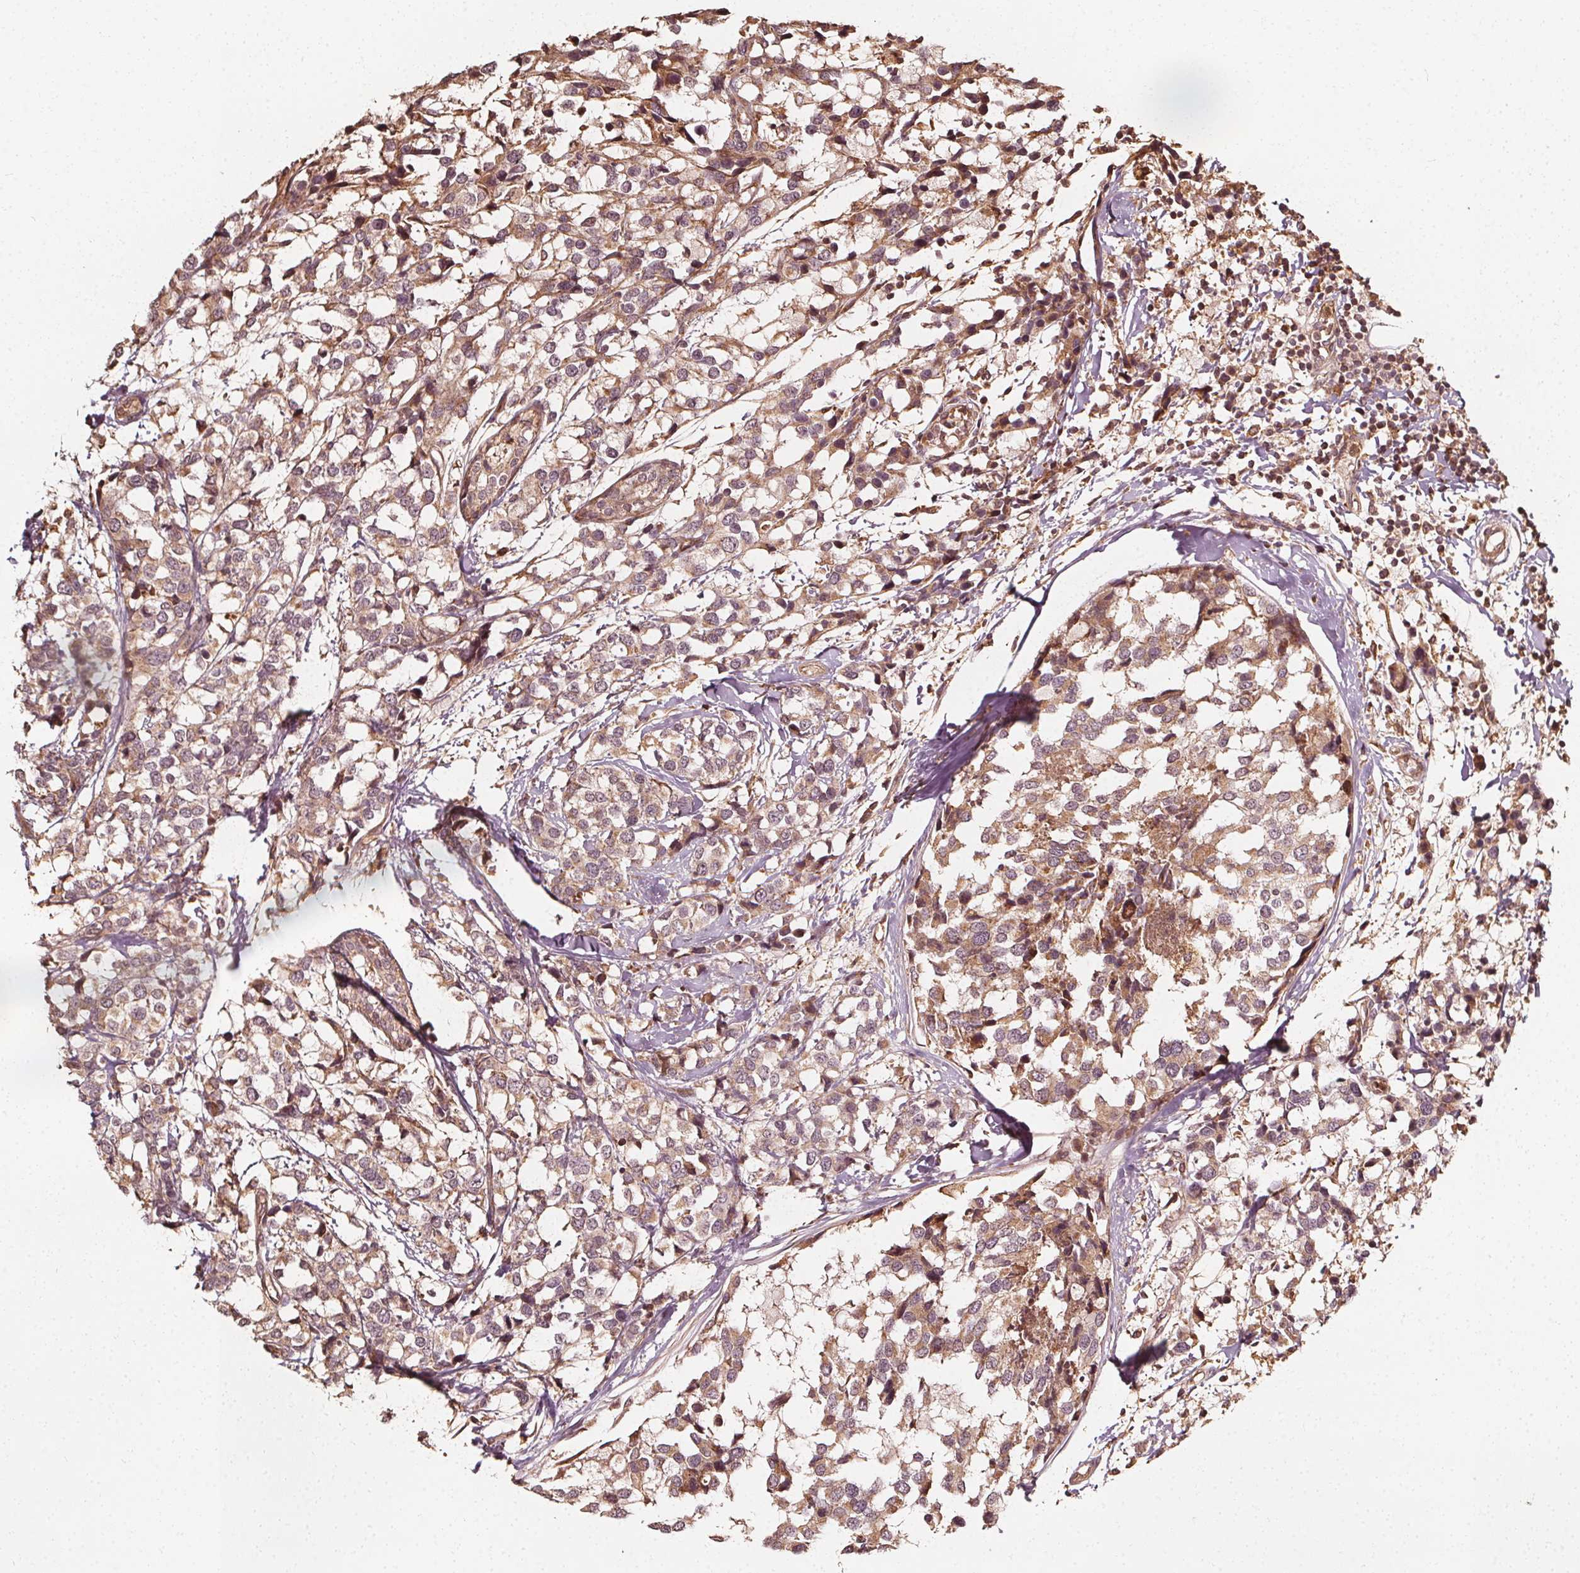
{"staining": {"intensity": "weak", "quantity": ">75%", "location": "cytoplasmic/membranous"}, "tissue": "breast cancer", "cell_type": "Tumor cells", "image_type": "cancer", "snomed": [{"axis": "morphology", "description": "Lobular carcinoma"}, {"axis": "topography", "description": "Breast"}], "caption": "Lobular carcinoma (breast) stained with a brown dye exhibits weak cytoplasmic/membranous positive expression in approximately >75% of tumor cells.", "gene": "NPC1", "patient": {"sex": "female", "age": 59}}